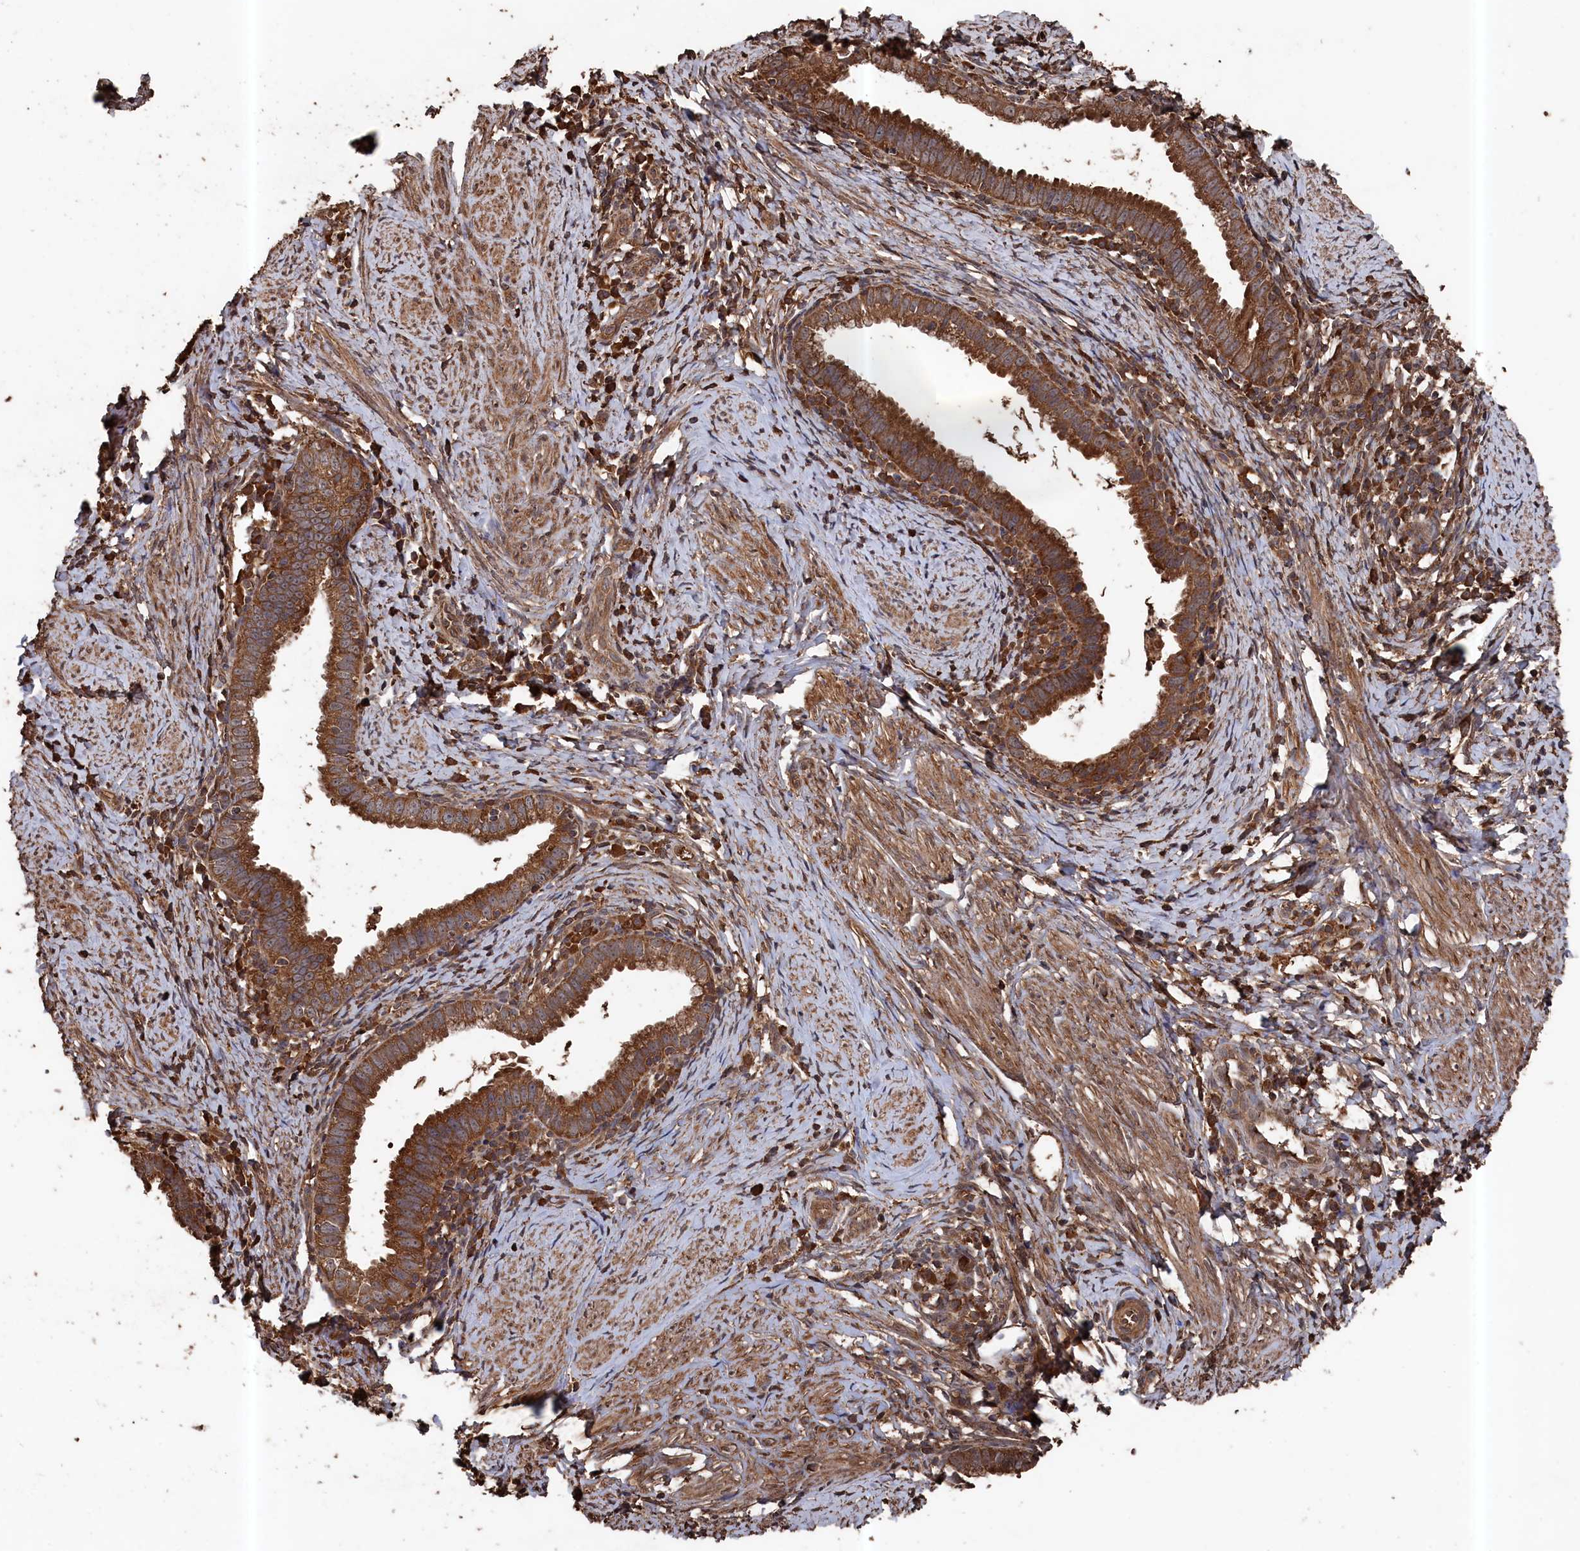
{"staining": {"intensity": "strong", "quantity": ">75%", "location": "cytoplasmic/membranous"}, "tissue": "cervical cancer", "cell_type": "Tumor cells", "image_type": "cancer", "snomed": [{"axis": "morphology", "description": "Adenocarcinoma, NOS"}, {"axis": "topography", "description": "Cervix"}], "caption": "Protein expression analysis of human cervical adenocarcinoma reveals strong cytoplasmic/membranous expression in approximately >75% of tumor cells.", "gene": "SNX33", "patient": {"sex": "female", "age": 36}}